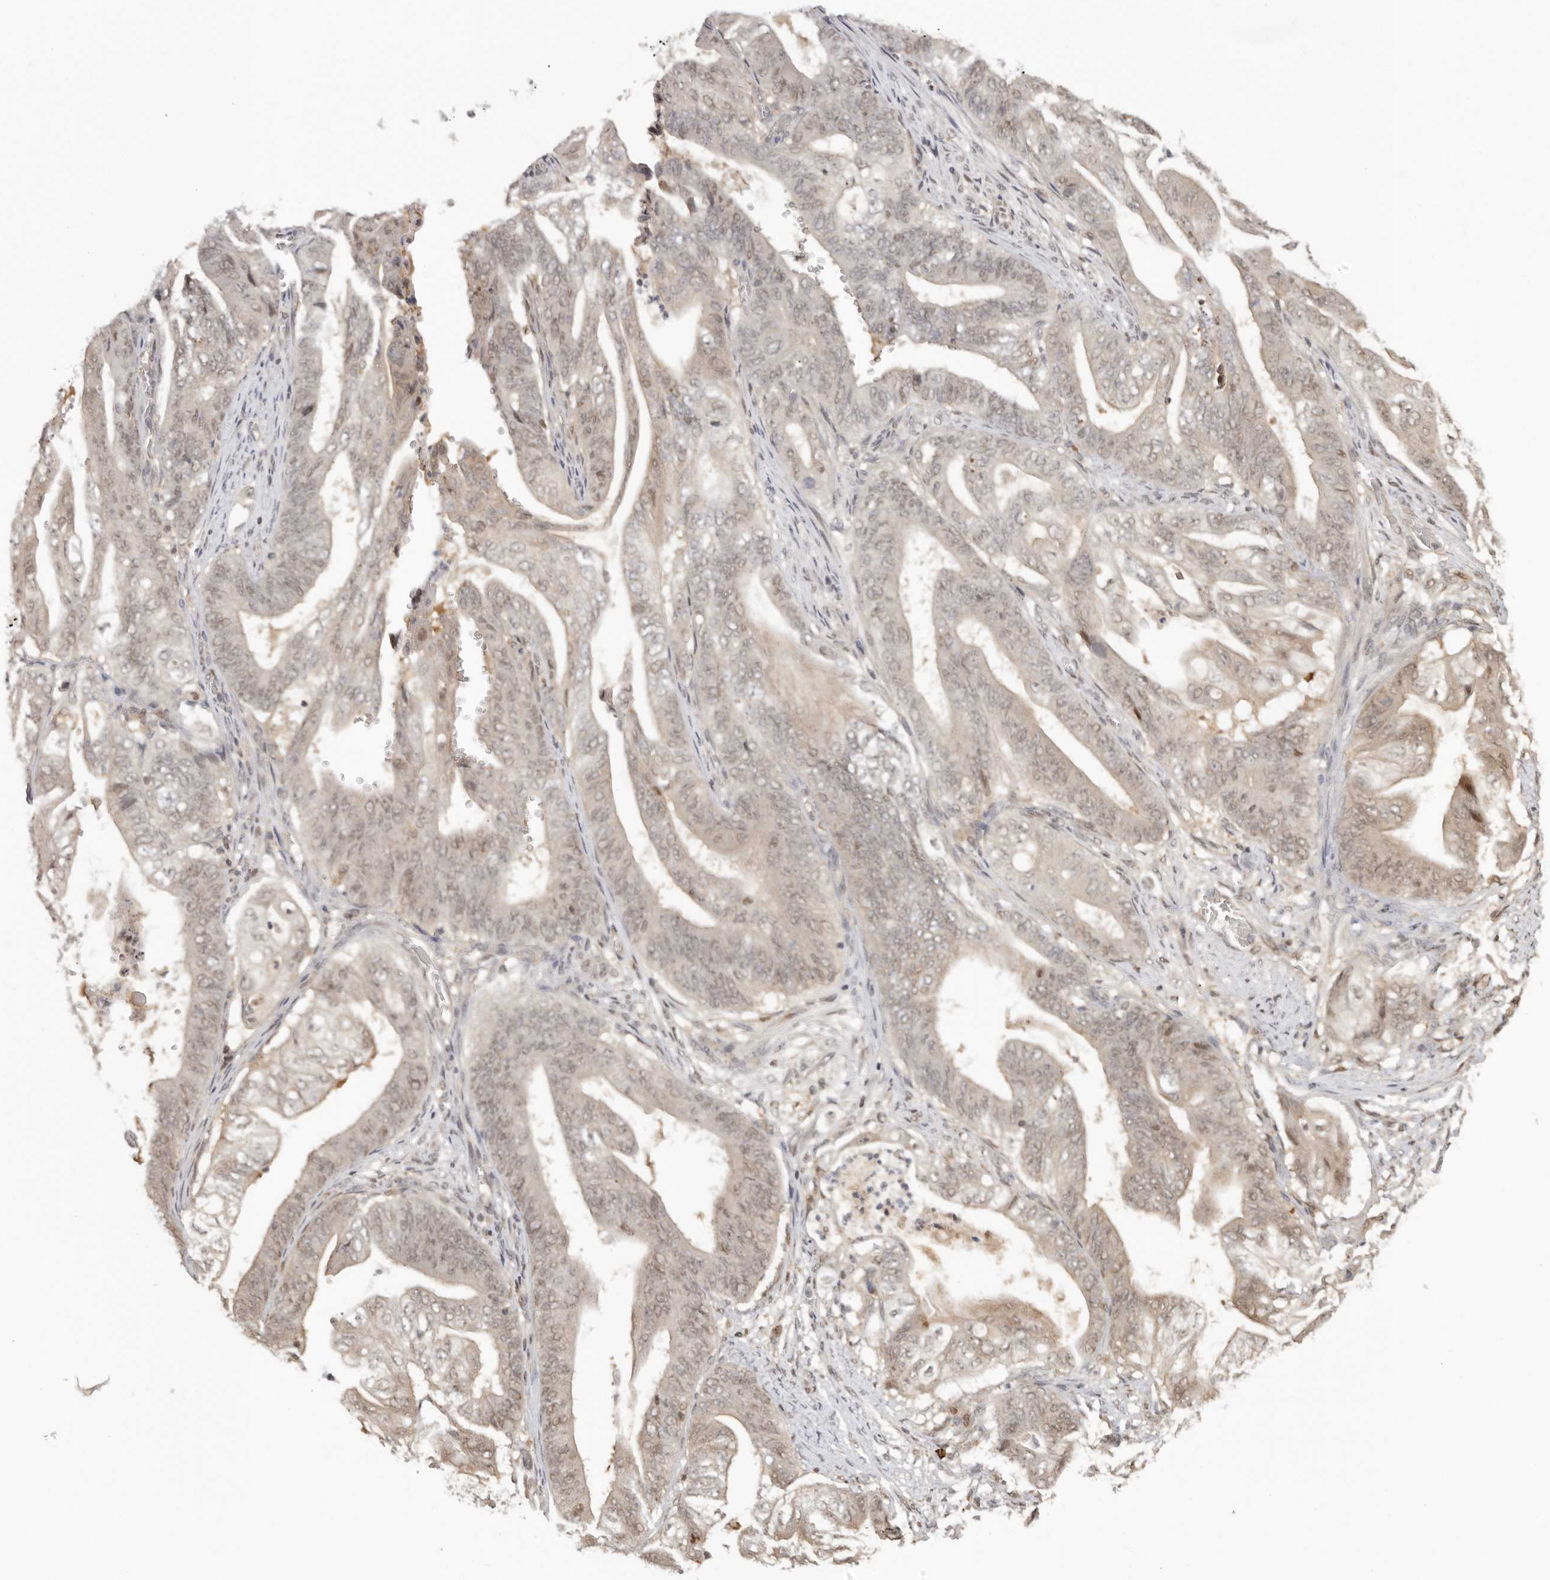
{"staining": {"intensity": "weak", "quantity": "<25%", "location": "cytoplasmic/membranous,nuclear"}, "tissue": "stomach cancer", "cell_type": "Tumor cells", "image_type": "cancer", "snomed": [{"axis": "morphology", "description": "Adenocarcinoma, NOS"}, {"axis": "topography", "description": "Stomach"}], "caption": "This is a image of immunohistochemistry (IHC) staining of stomach cancer (adenocarcinoma), which shows no expression in tumor cells.", "gene": "PSMA5", "patient": {"sex": "female", "age": 73}}